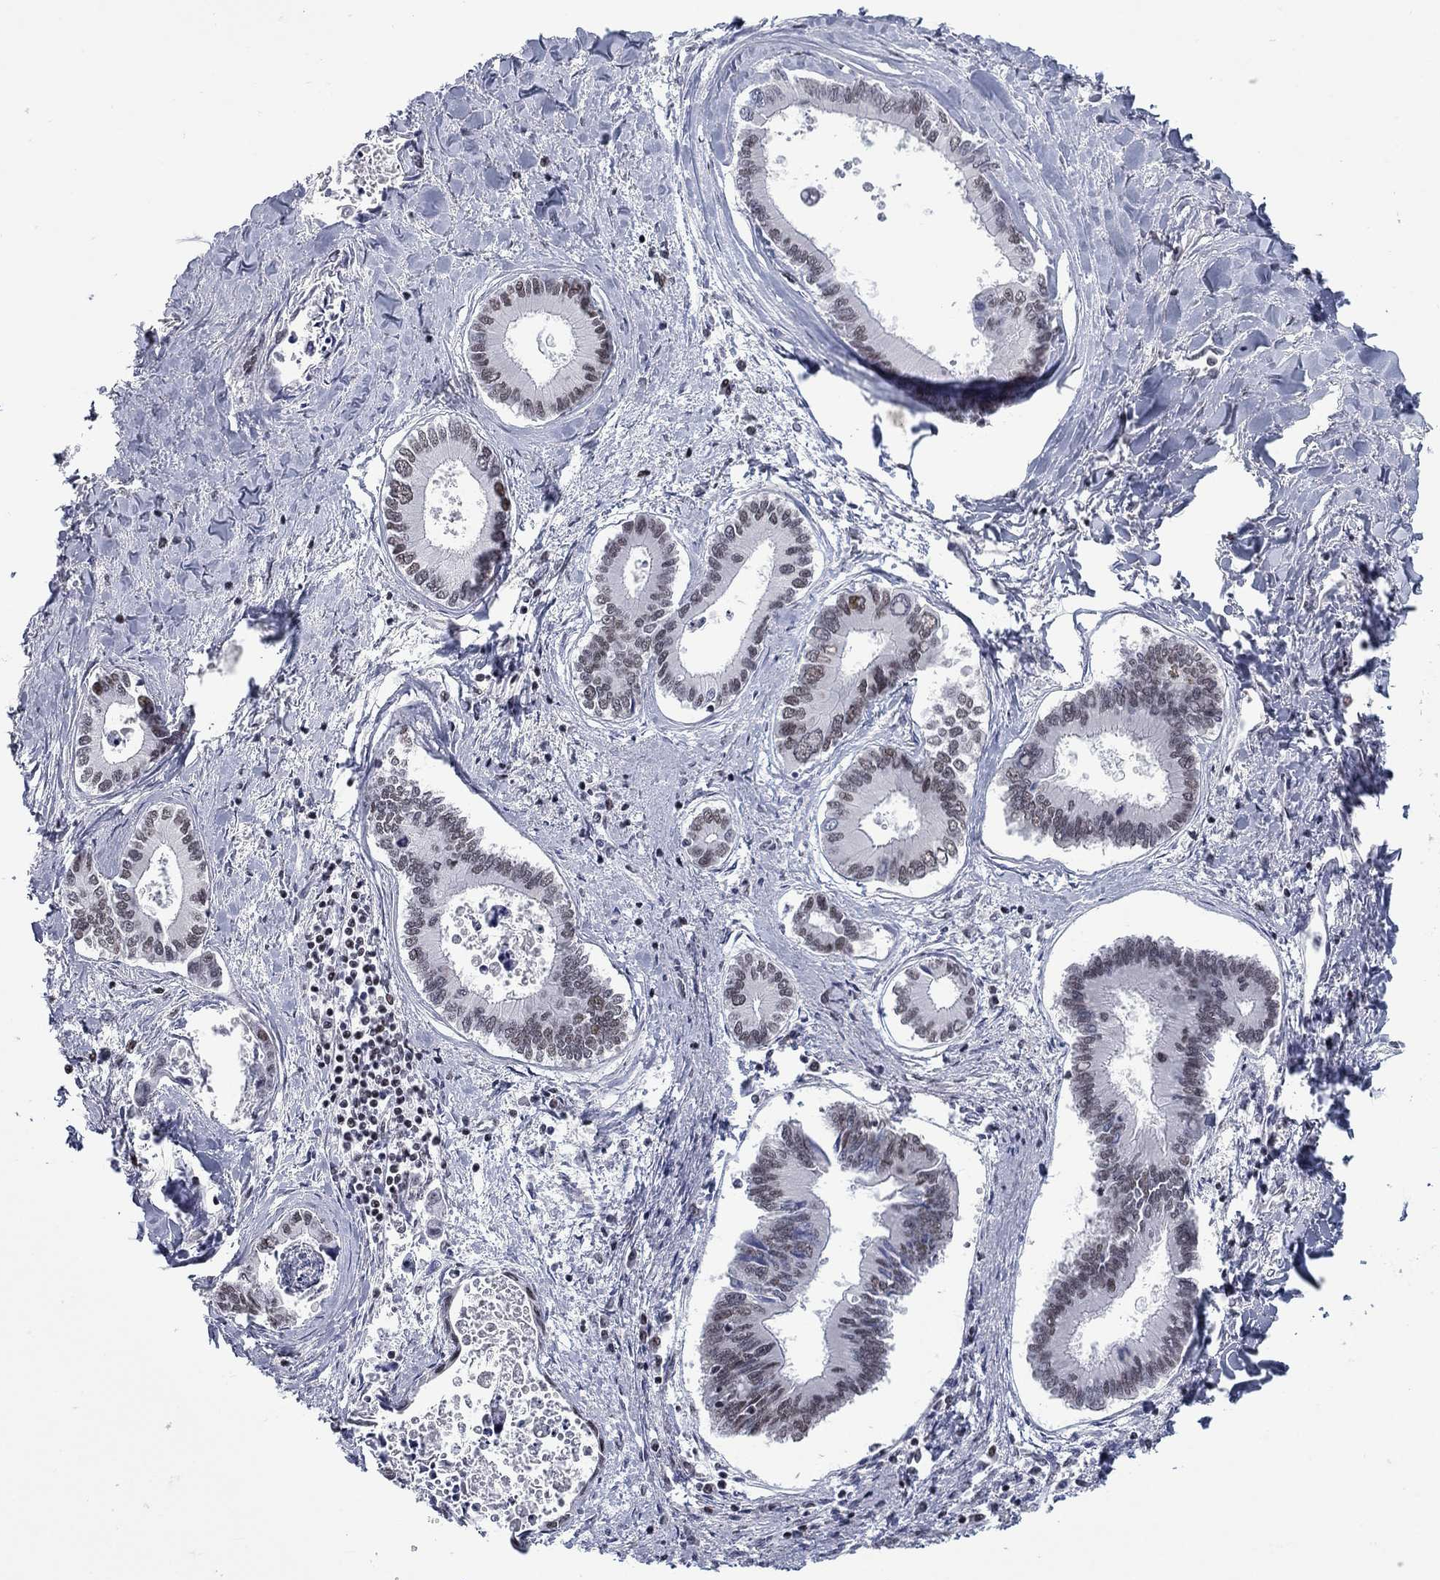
{"staining": {"intensity": "weak", "quantity": "<25%", "location": "nuclear"}, "tissue": "liver cancer", "cell_type": "Tumor cells", "image_type": "cancer", "snomed": [{"axis": "morphology", "description": "Cholangiocarcinoma"}, {"axis": "topography", "description": "Liver"}], "caption": "An image of human liver cholangiocarcinoma is negative for staining in tumor cells.", "gene": "NPAS3", "patient": {"sex": "male", "age": 66}}